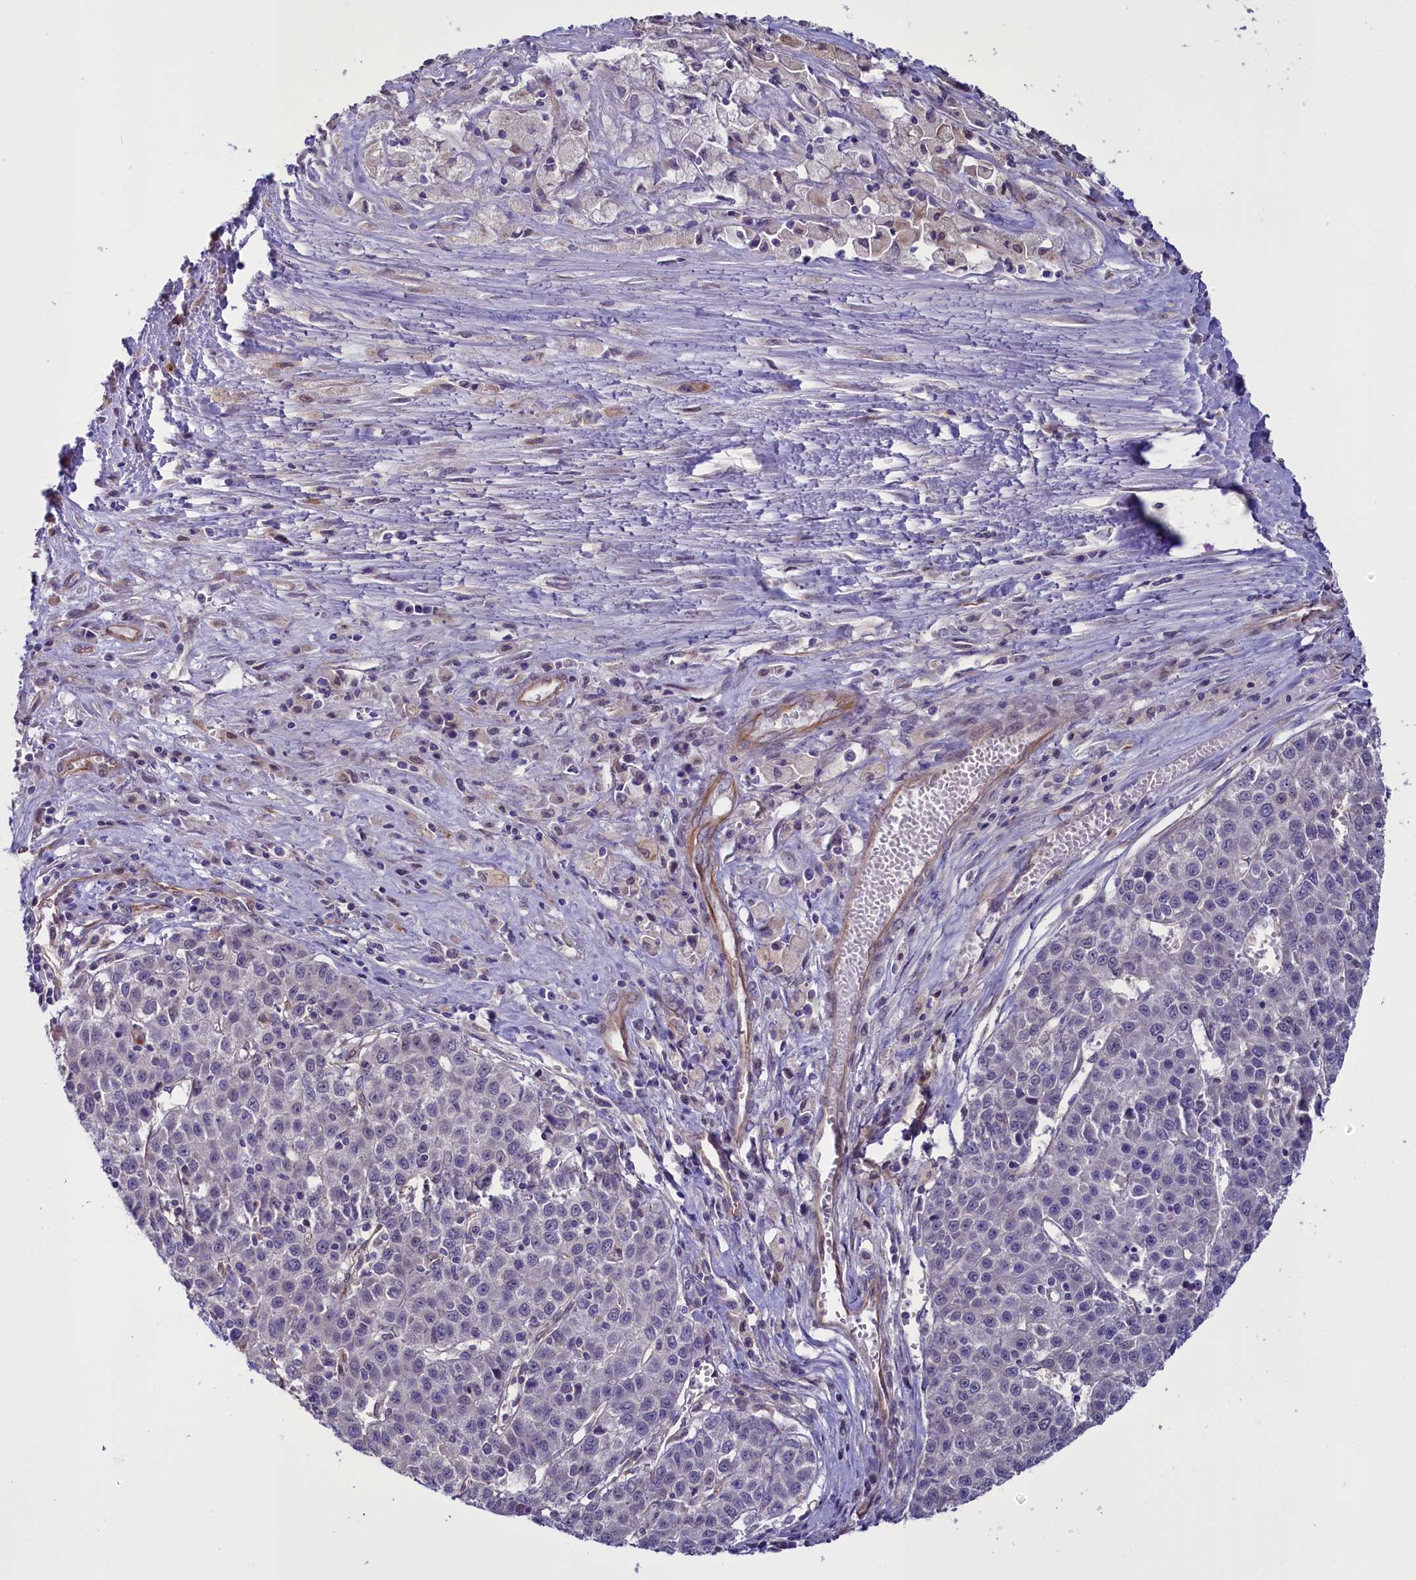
{"staining": {"intensity": "negative", "quantity": "none", "location": "none"}, "tissue": "liver cancer", "cell_type": "Tumor cells", "image_type": "cancer", "snomed": [{"axis": "morphology", "description": "Carcinoma, Hepatocellular, NOS"}, {"axis": "topography", "description": "Liver"}], "caption": "Immunohistochemical staining of liver cancer (hepatocellular carcinoma) shows no significant staining in tumor cells. The staining was performed using DAB (3,3'-diaminobenzidine) to visualize the protein expression in brown, while the nuclei were stained in blue with hematoxylin (Magnification: 20x).", "gene": "PDILT", "patient": {"sex": "female", "age": 53}}